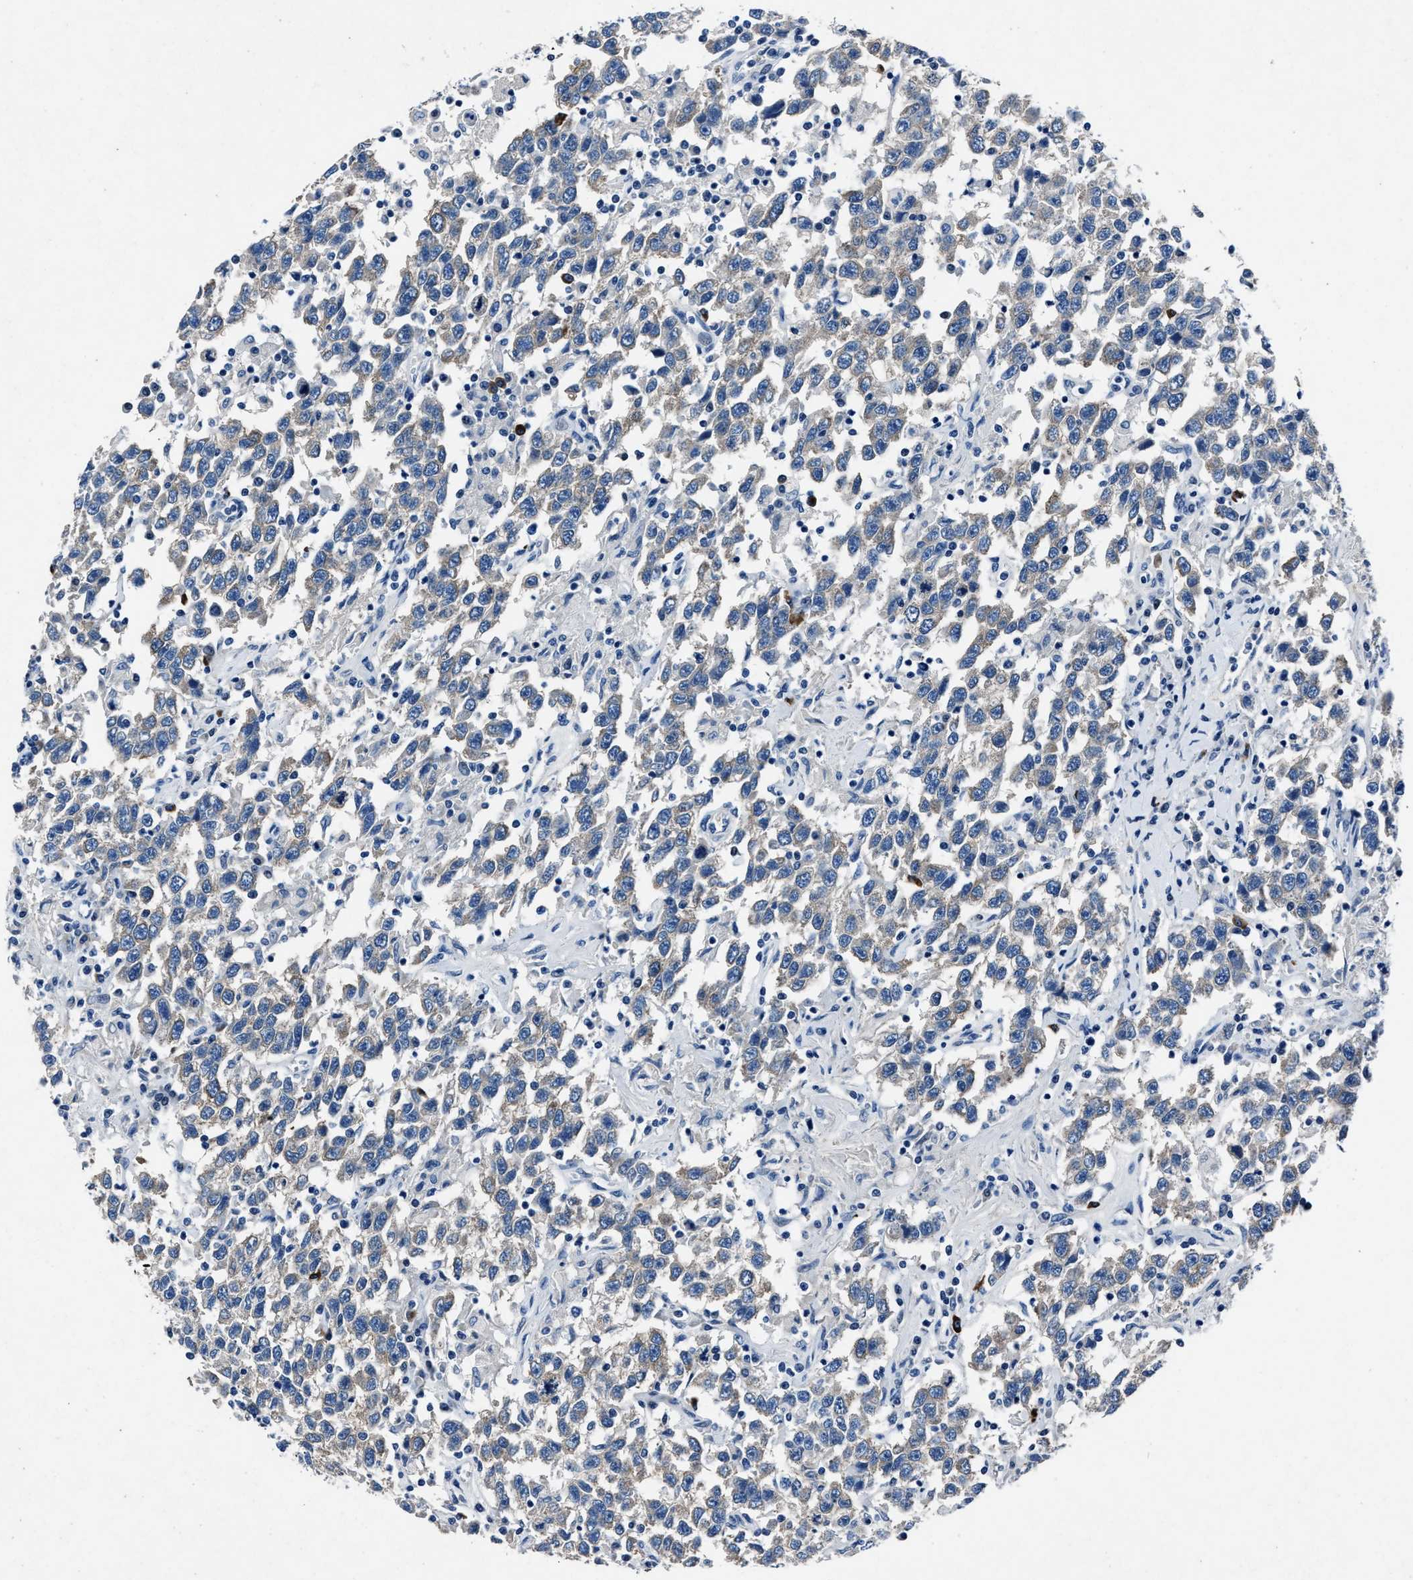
{"staining": {"intensity": "negative", "quantity": "none", "location": "none"}, "tissue": "testis cancer", "cell_type": "Tumor cells", "image_type": "cancer", "snomed": [{"axis": "morphology", "description": "Seminoma, NOS"}, {"axis": "topography", "description": "Testis"}], "caption": "DAB immunohistochemical staining of seminoma (testis) shows no significant expression in tumor cells.", "gene": "NACAD", "patient": {"sex": "male", "age": 41}}